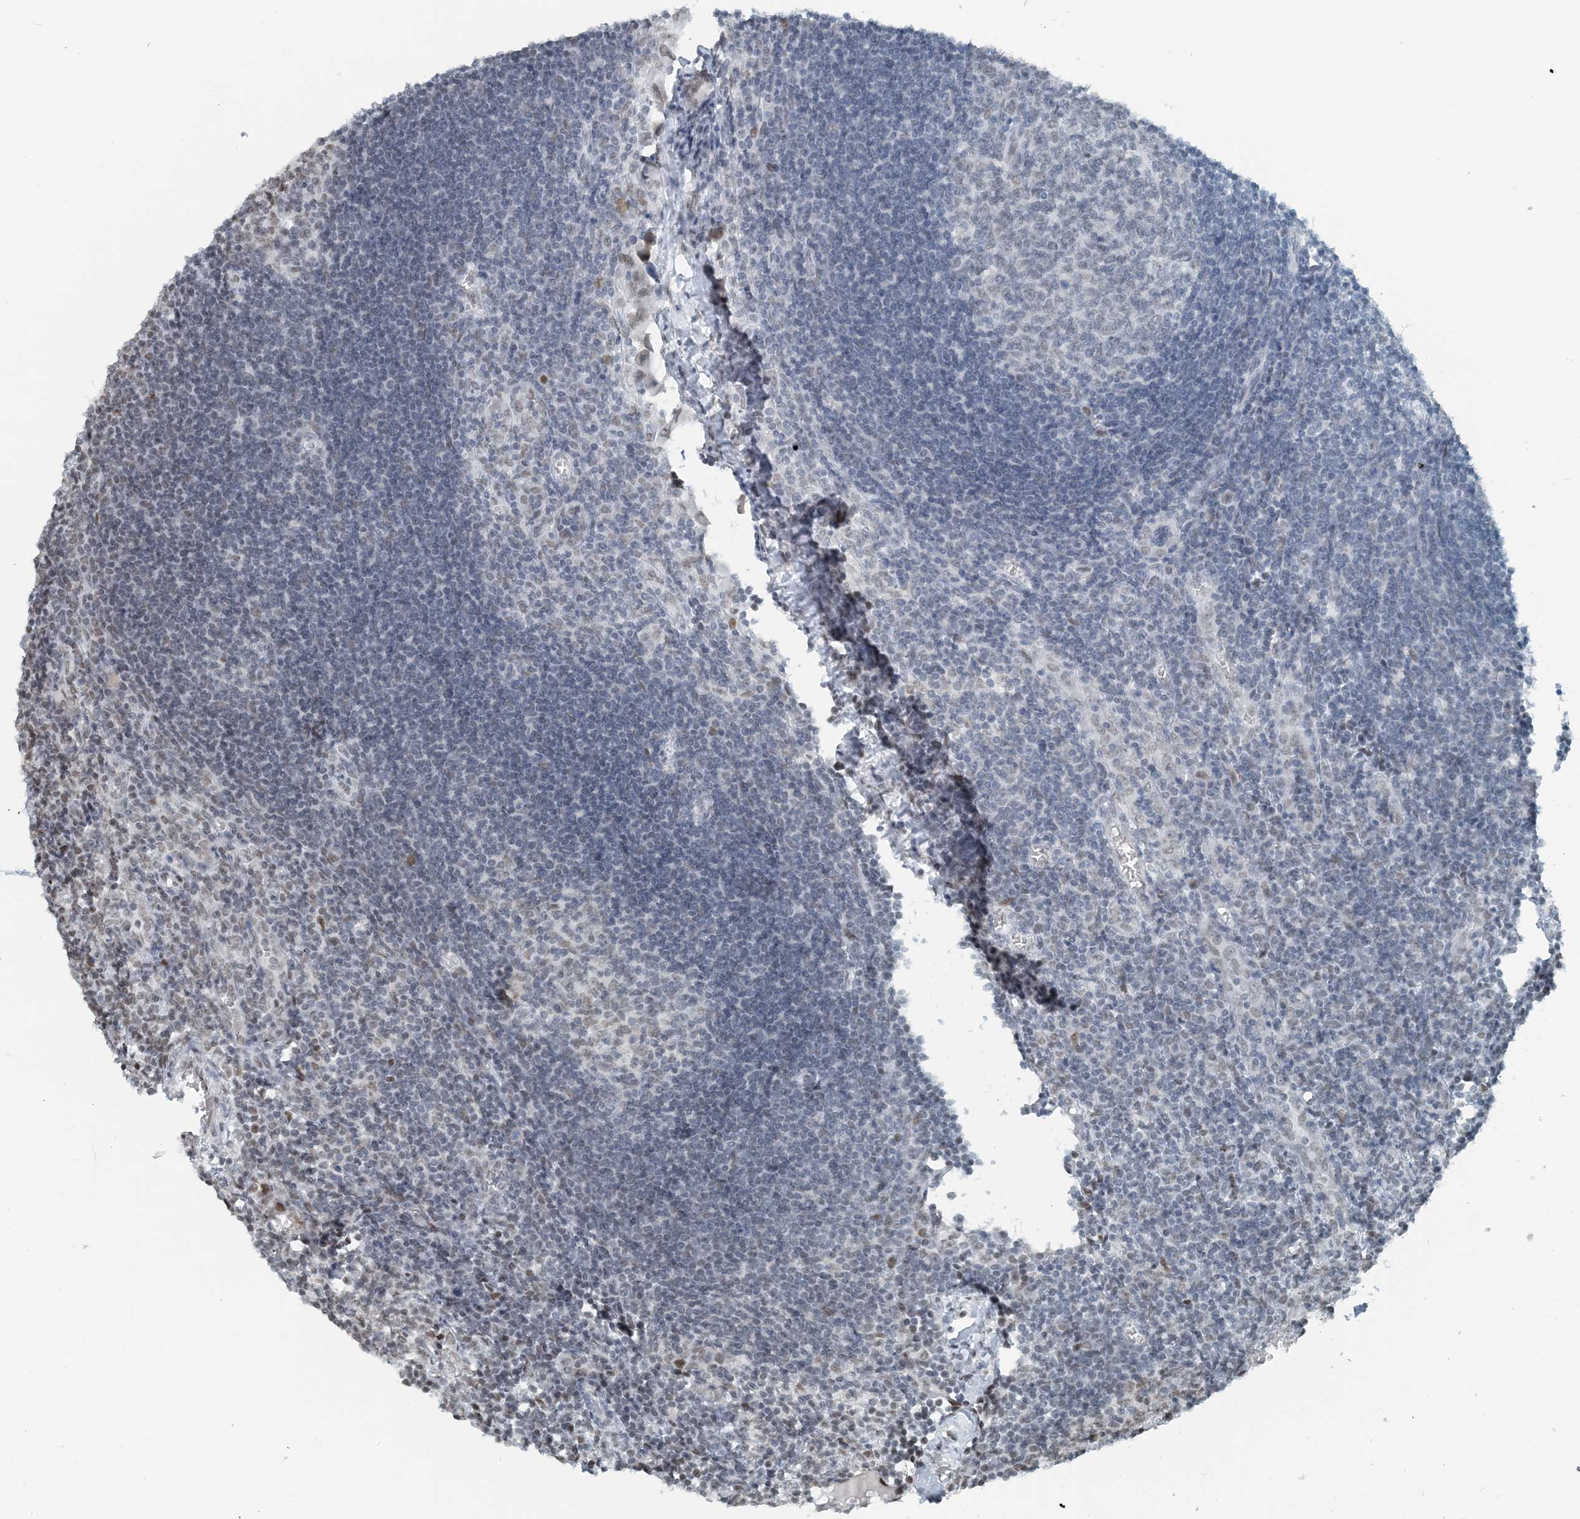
{"staining": {"intensity": "negative", "quantity": "none", "location": "none"}, "tissue": "lymph node", "cell_type": "Germinal center cells", "image_type": "normal", "snomed": [{"axis": "morphology", "description": "Normal tissue, NOS"}, {"axis": "morphology", "description": "Malignant melanoma, Metastatic site"}, {"axis": "topography", "description": "Lymph node"}], "caption": "Germinal center cells are negative for brown protein staining in benign lymph node.", "gene": "ZNF500", "patient": {"sex": "male", "age": 41}}